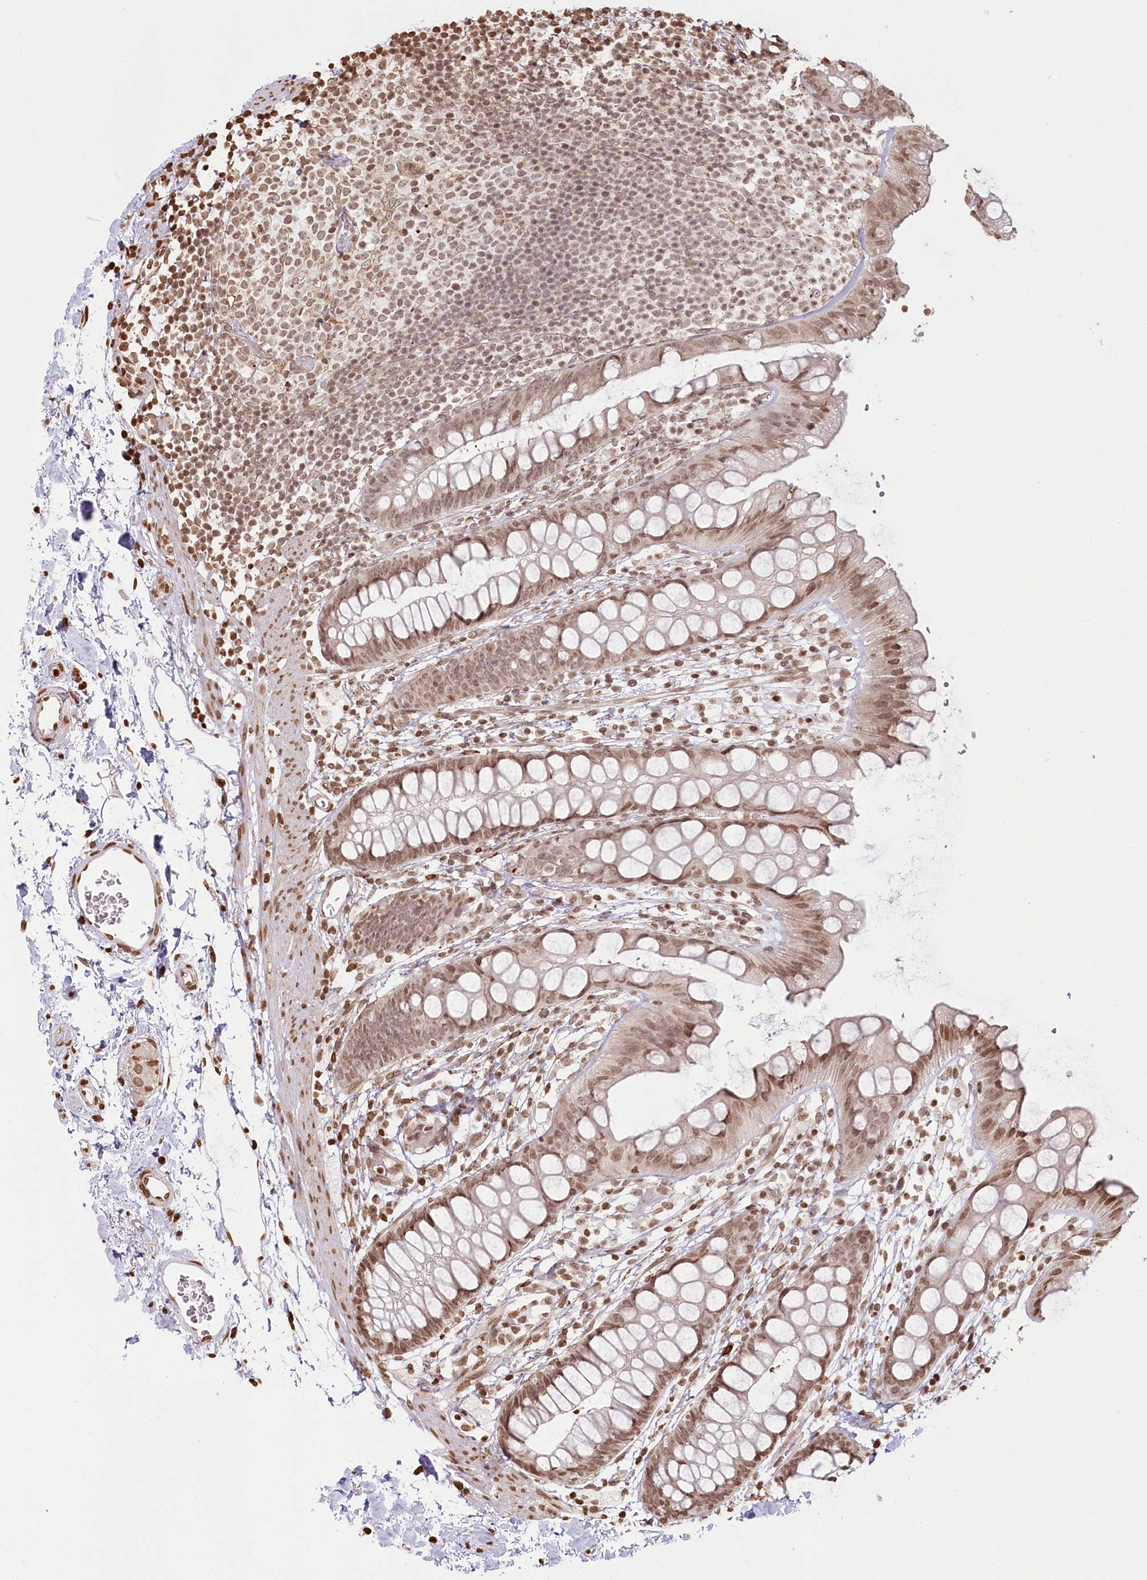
{"staining": {"intensity": "moderate", "quantity": ">75%", "location": "nuclear"}, "tissue": "rectum", "cell_type": "Glandular cells", "image_type": "normal", "snomed": [{"axis": "morphology", "description": "Normal tissue, NOS"}, {"axis": "topography", "description": "Rectum"}], "caption": "This is an image of IHC staining of benign rectum, which shows moderate expression in the nuclear of glandular cells.", "gene": "FAM13A", "patient": {"sex": "female", "age": 65}}